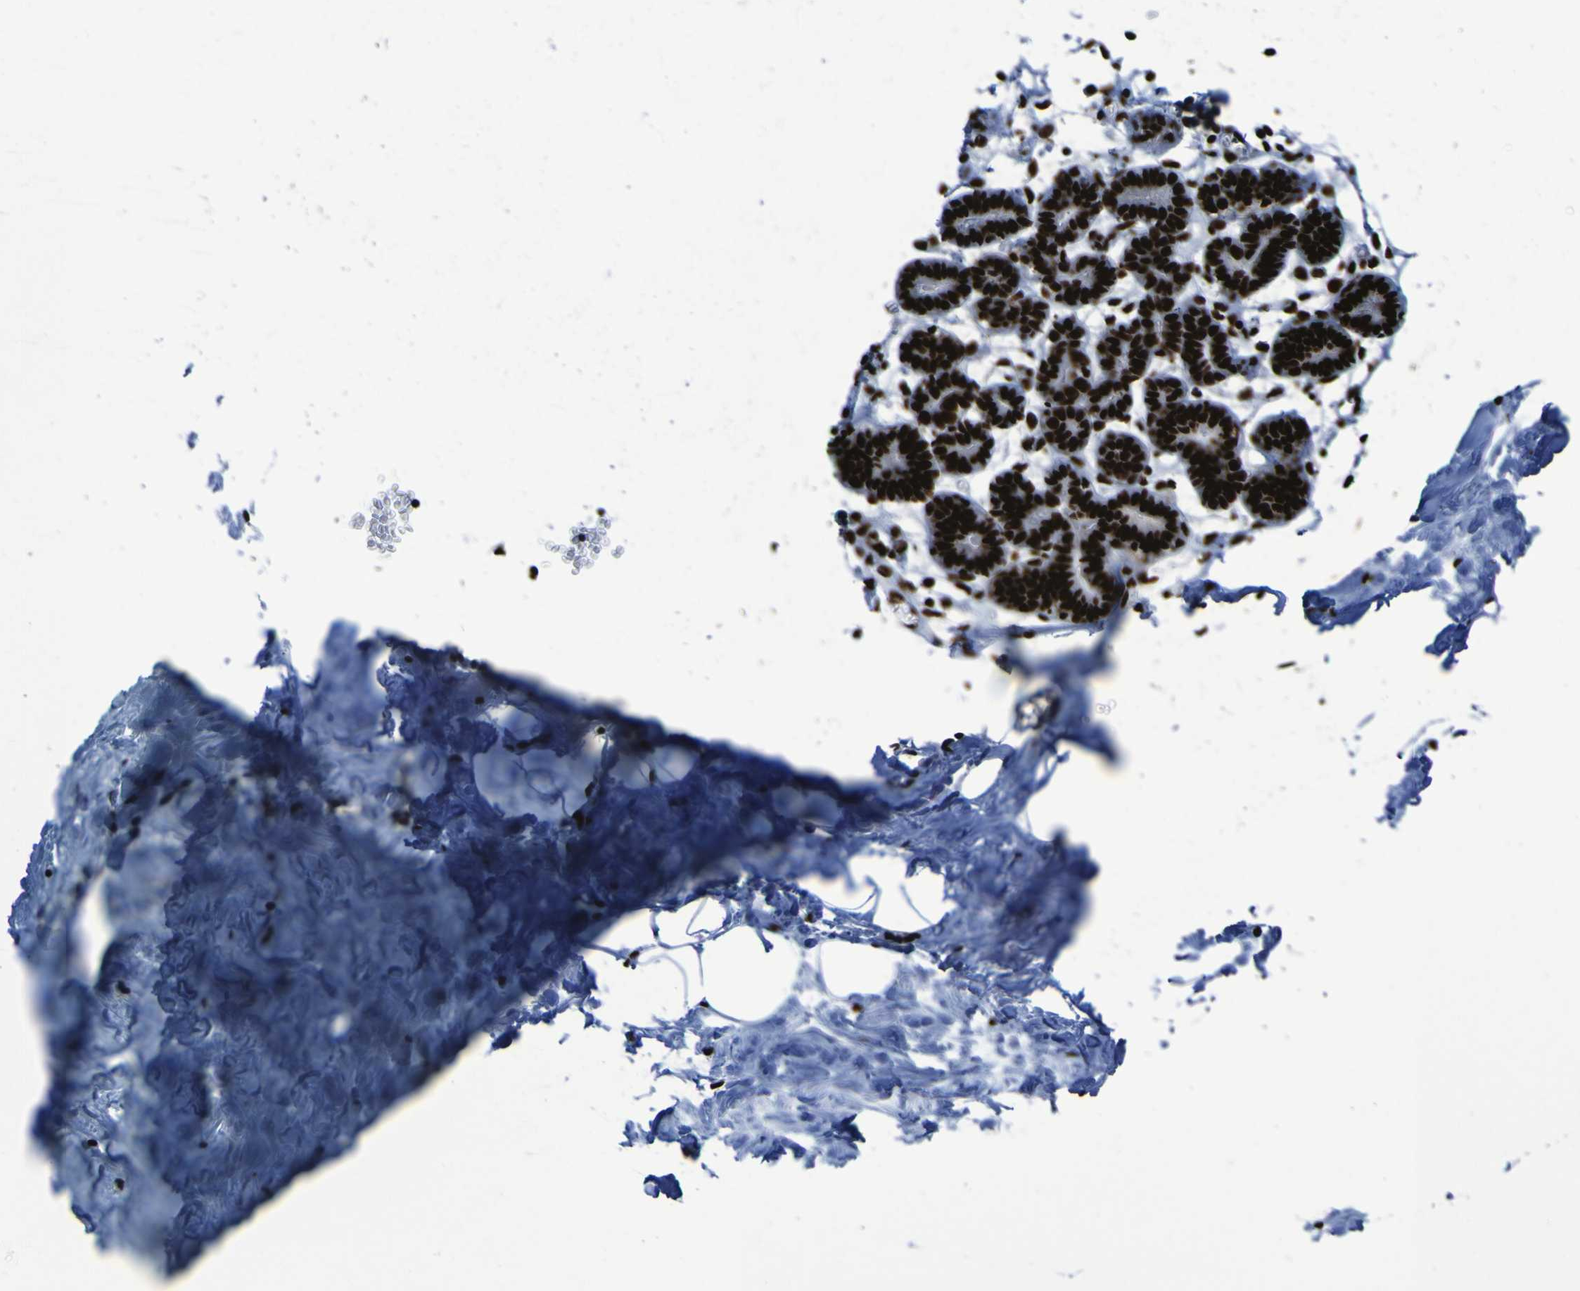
{"staining": {"intensity": "strong", "quantity": ">75%", "location": "nuclear"}, "tissue": "breast", "cell_type": "Adipocytes", "image_type": "normal", "snomed": [{"axis": "morphology", "description": "Normal tissue, NOS"}, {"axis": "topography", "description": "Breast"}], "caption": "IHC histopathology image of unremarkable breast: human breast stained using immunohistochemistry demonstrates high levels of strong protein expression localized specifically in the nuclear of adipocytes, appearing as a nuclear brown color.", "gene": "NPM1", "patient": {"sex": "female", "age": 27}}